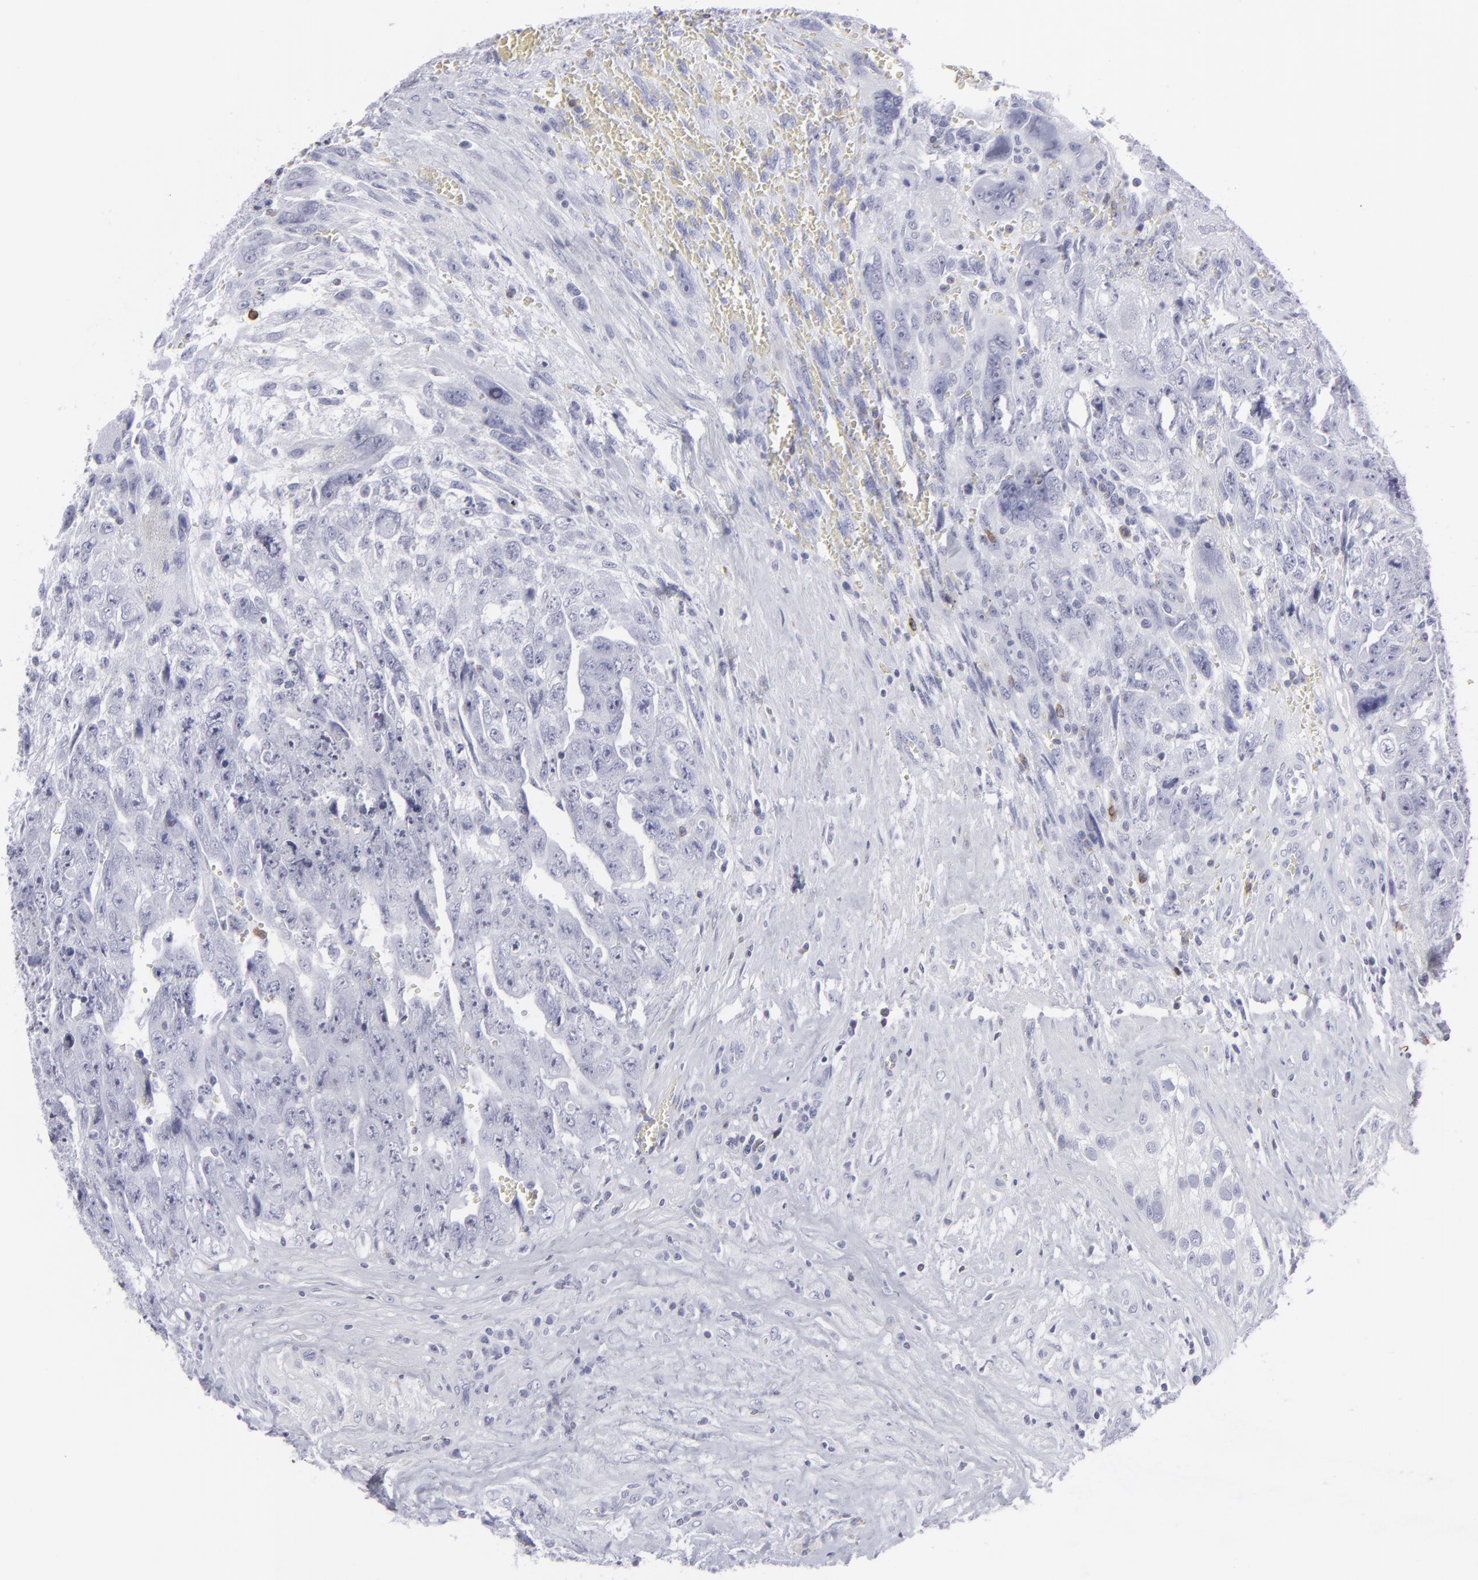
{"staining": {"intensity": "negative", "quantity": "none", "location": "none"}, "tissue": "testis cancer", "cell_type": "Tumor cells", "image_type": "cancer", "snomed": [{"axis": "morphology", "description": "Carcinoma, Embryonal, NOS"}, {"axis": "topography", "description": "Testis"}], "caption": "Tumor cells show no significant positivity in testis cancer (embryonal carcinoma).", "gene": "CD7", "patient": {"sex": "male", "age": 28}}